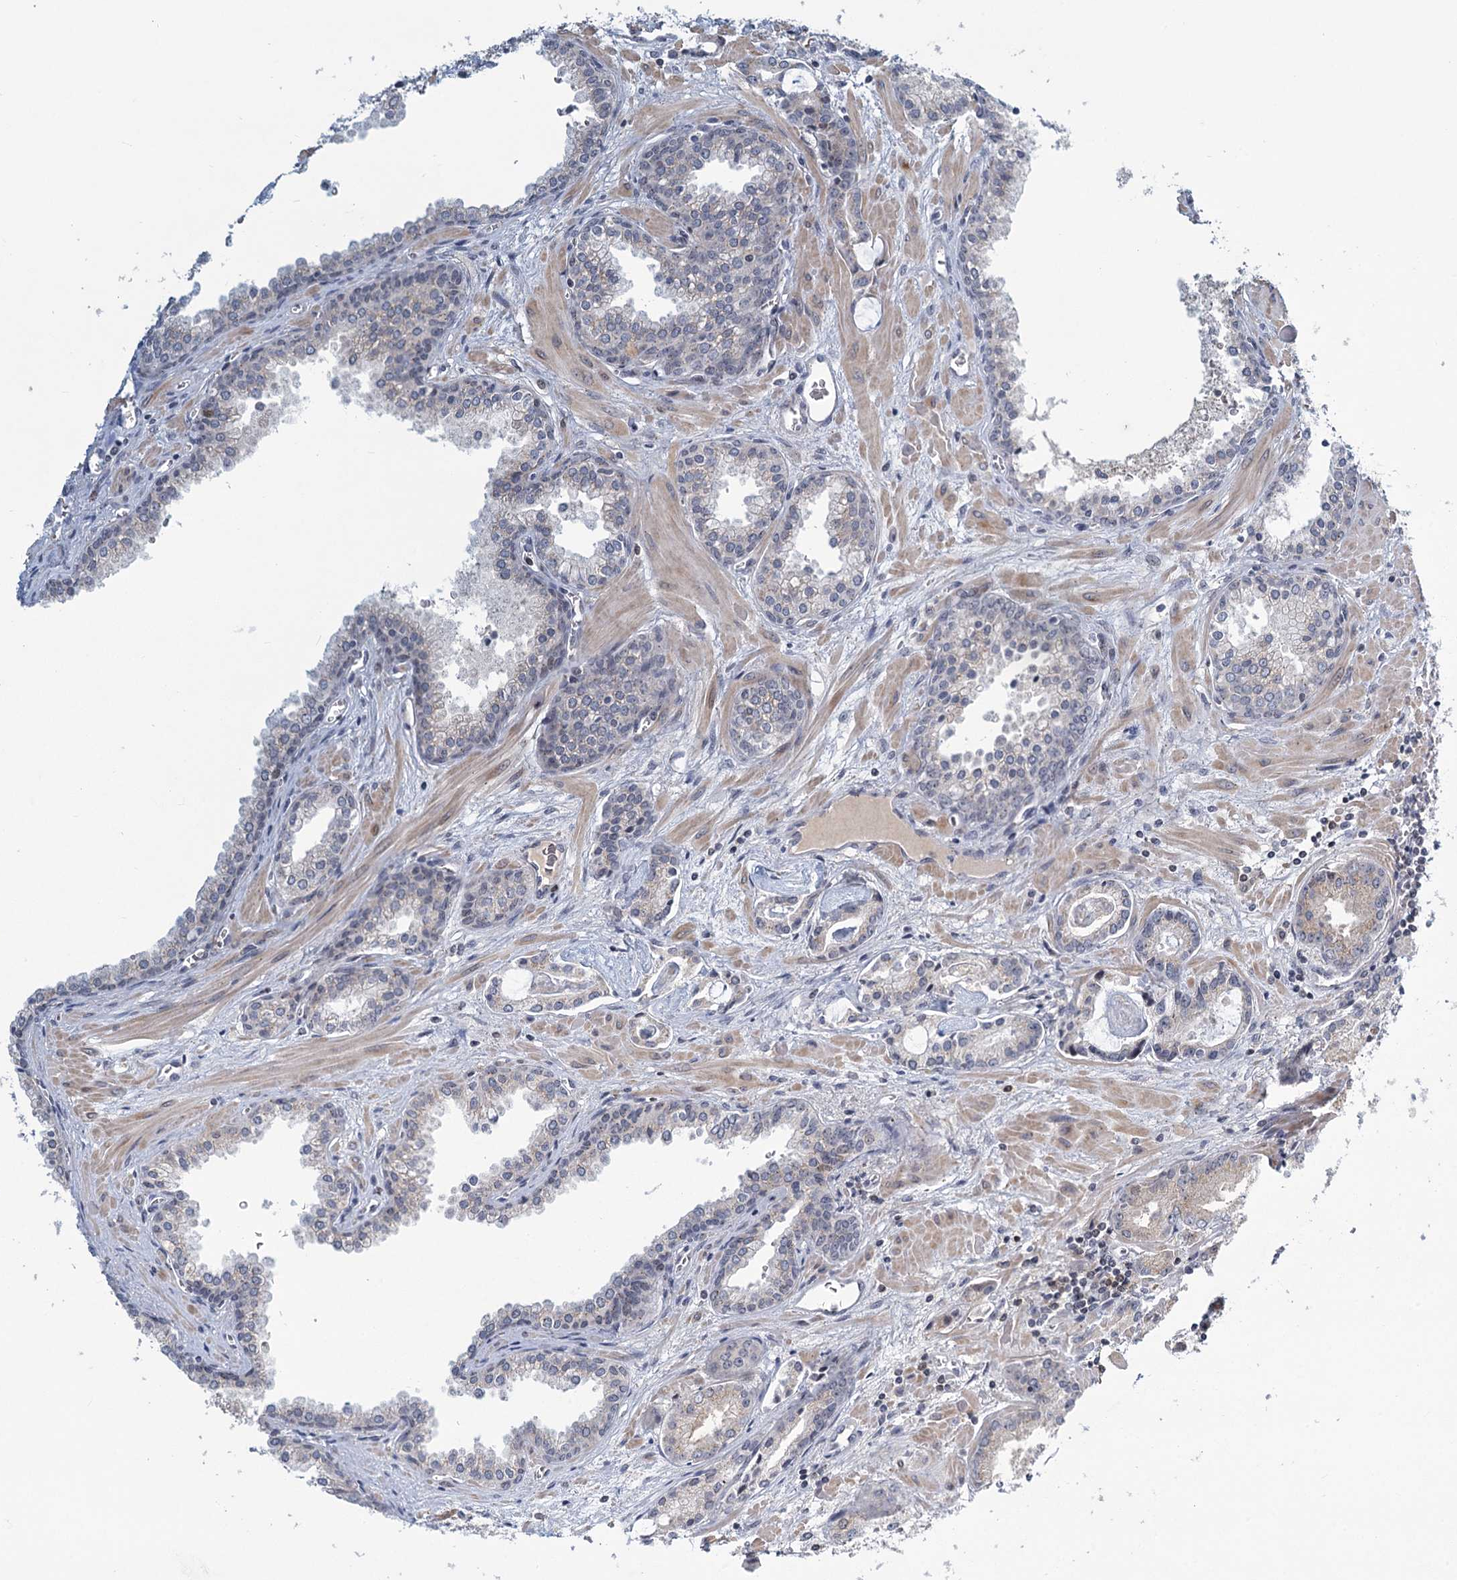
{"staining": {"intensity": "negative", "quantity": "none", "location": "none"}, "tissue": "prostate cancer", "cell_type": "Tumor cells", "image_type": "cancer", "snomed": [{"axis": "morphology", "description": "Adenocarcinoma, Low grade"}, {"axis": "topography", "description": "Prostate"}], "caption": "A histopathology image of human prostate cancer (low-grade adenocarcinoma) is negative for staining in tumor cells.", "gene": "STAP1", "patient": {"sex": "male", "age": 67}}